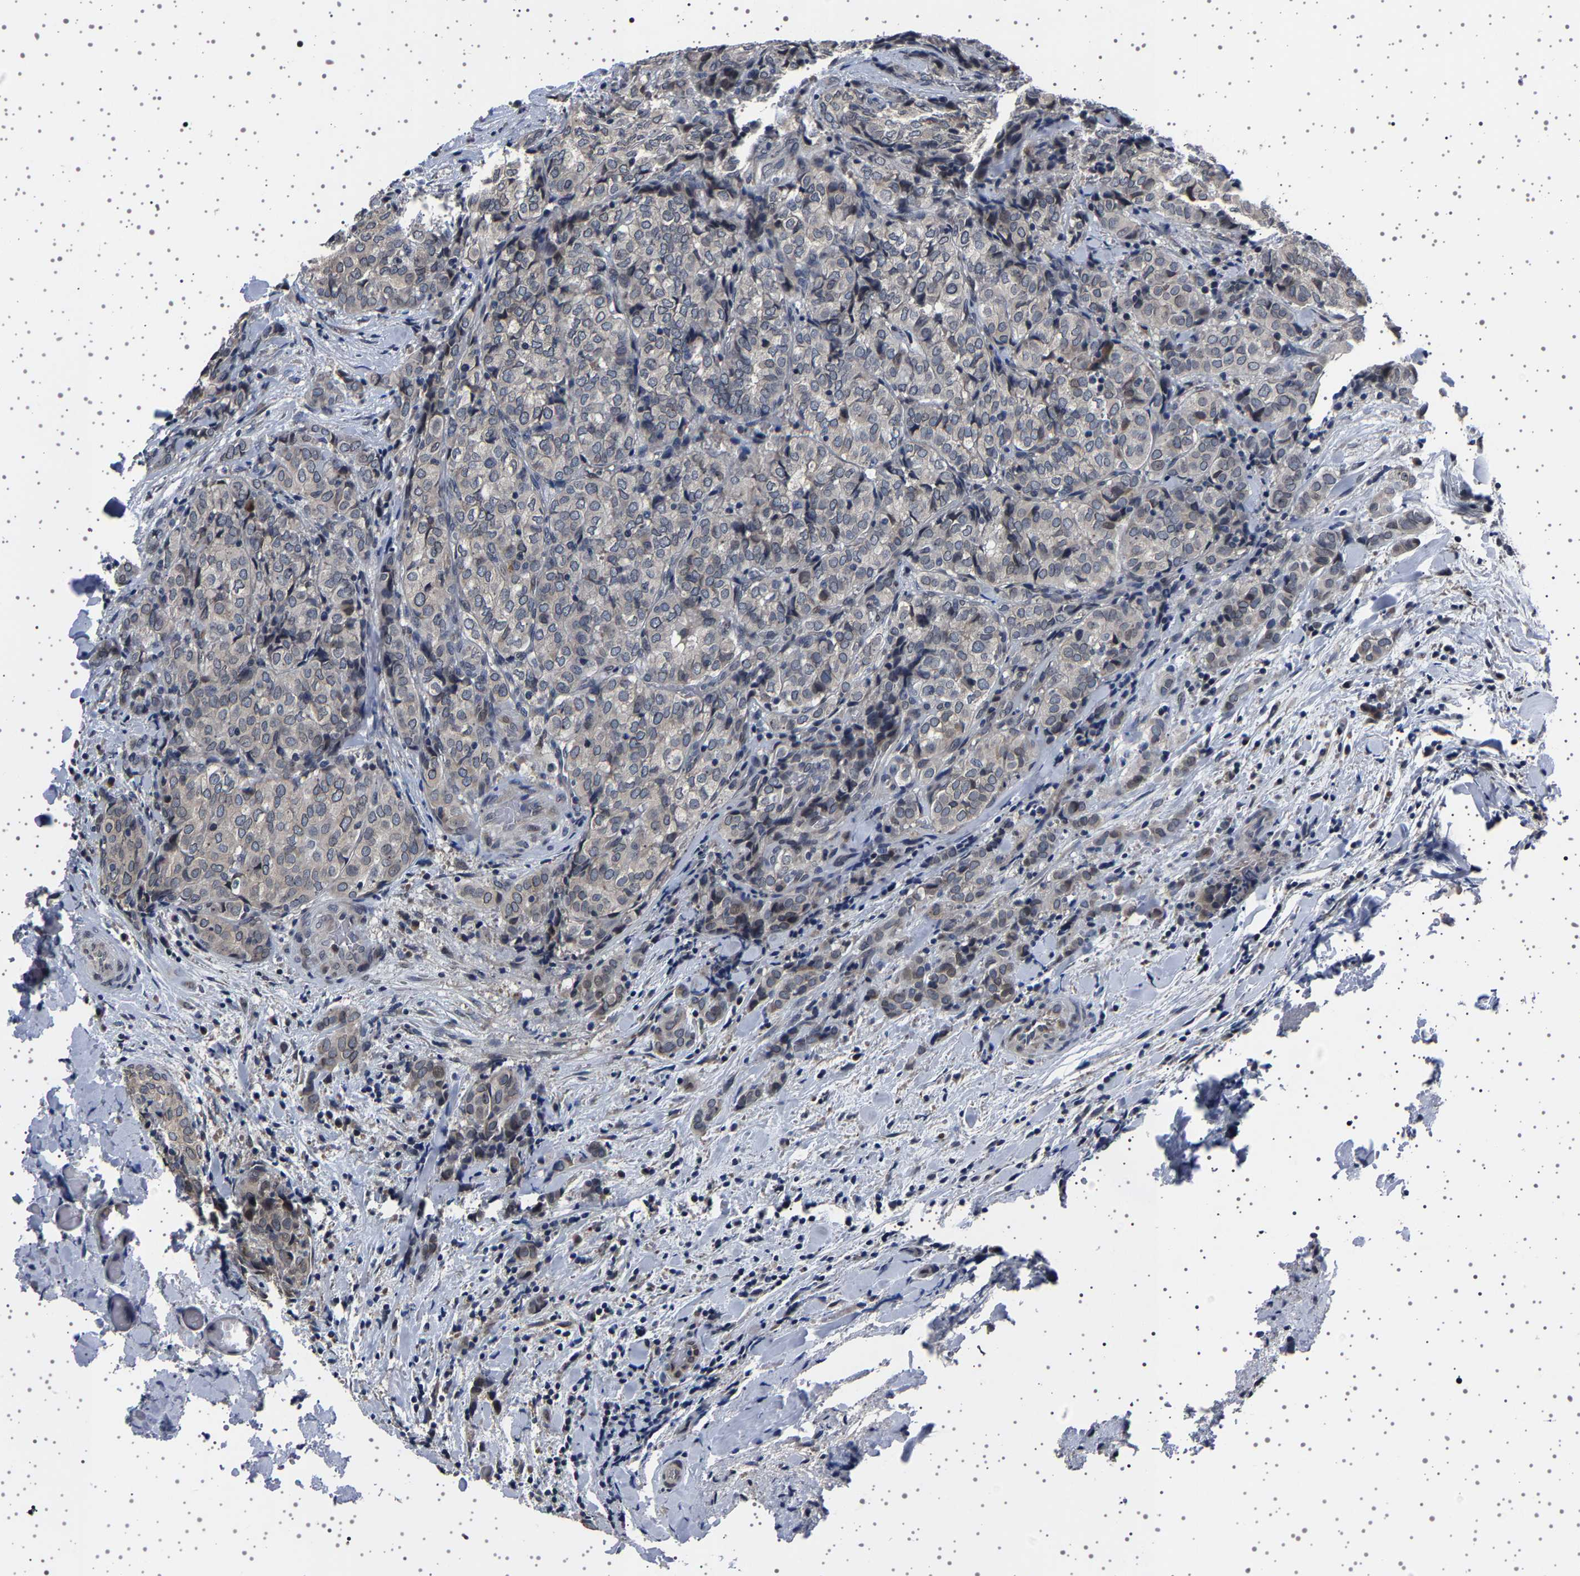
{"staining": {"intensity": "weak", "quantity": "<25%", "location": "cytoplasmic/membranous"}, "tissue": "thyroid cancer", "cell_type": "Tumor cells", "image_type": "cancer", "snomed": [{"axis": "morphology", "description": "Normal tissue, NOS"}, {"axis": "morphology", "description": "Papillary adenocarcinoma, NOS"}, {"axis": "topography", "description": "Thyroid gland"}], "caption": "This is a photomicrograph of immunohistochemistry staining of thyroid papillary adenocarcinoma, which shows no staining in tumor cells. (DAB (3,3'-diaminobenzidine) immunohistochemistry (IHC) visualized using brightfield microscopy, high magnification).", "gene": "IL10RB", "patient": {"sex": "female", "age": 30}}